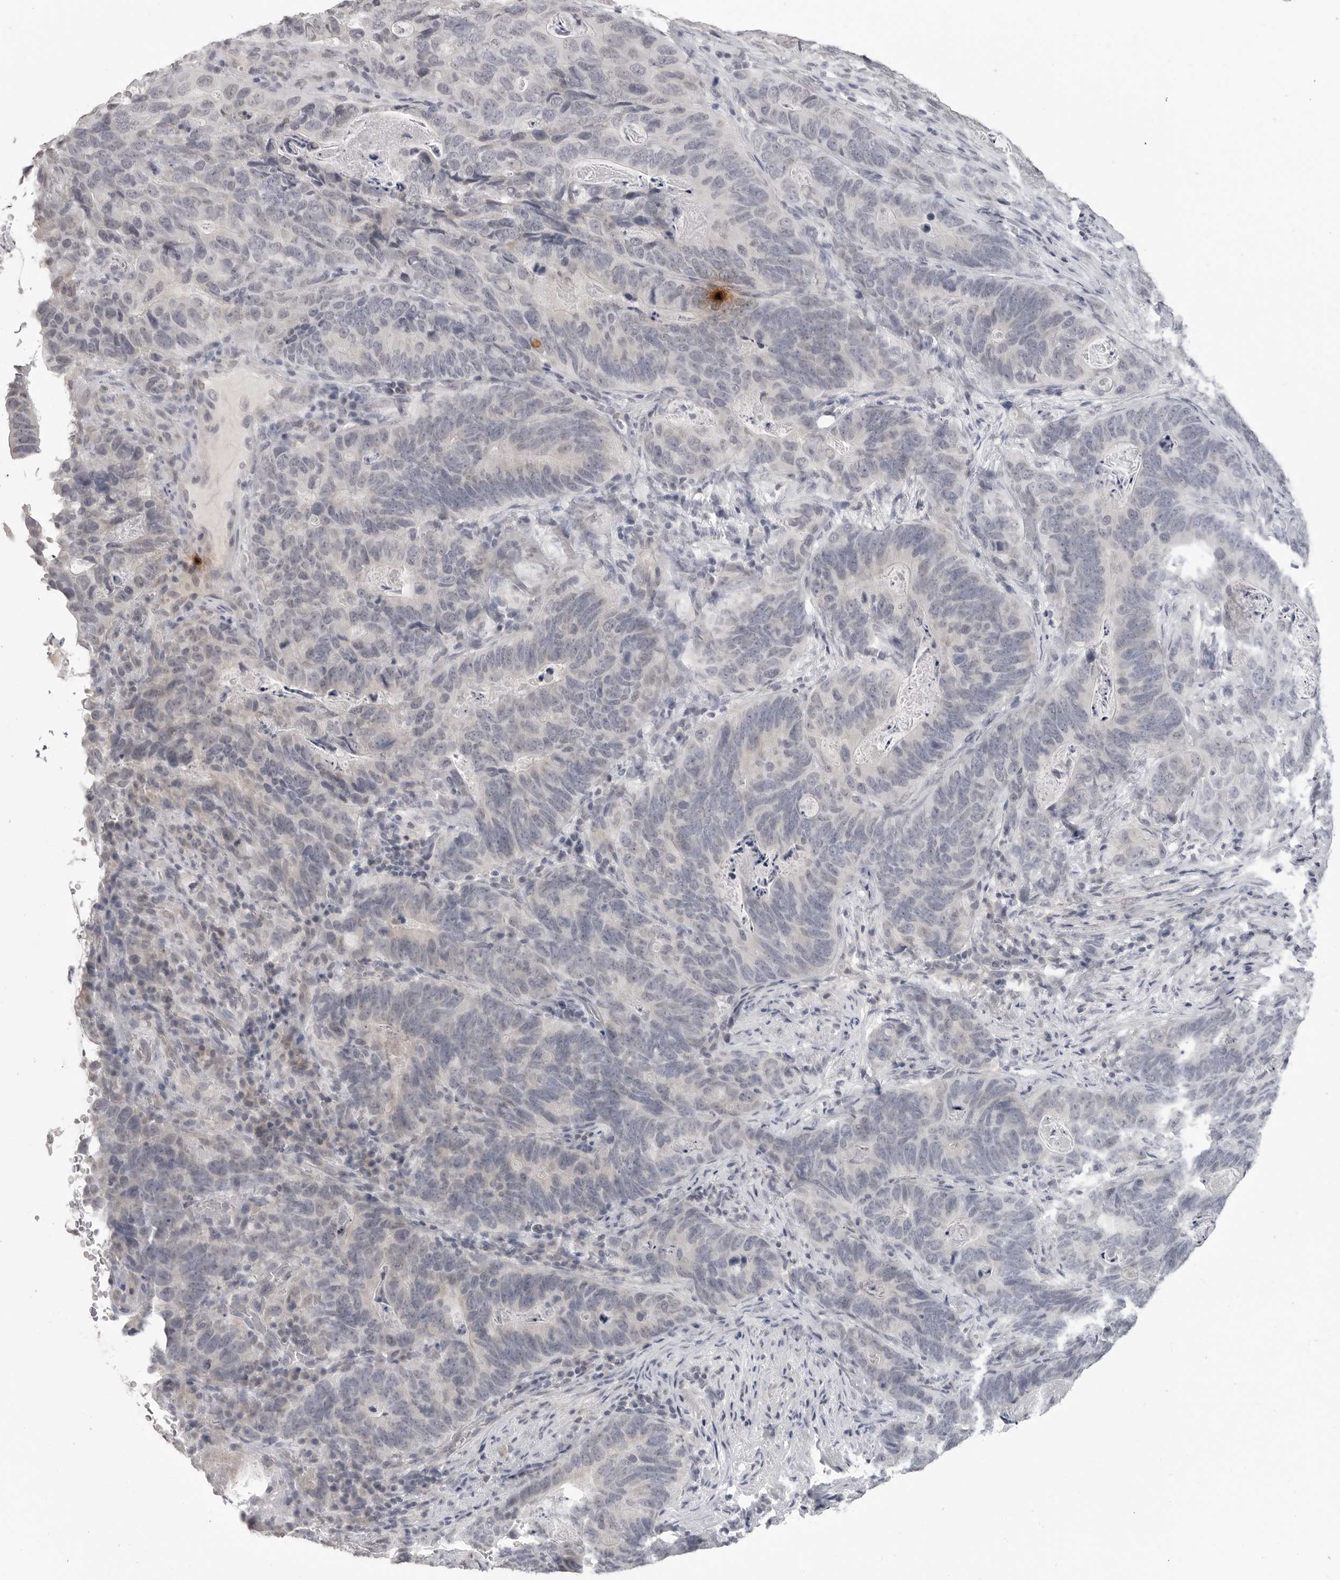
{"staining": {"intensity": "negative", "quantity": "none", "location": "none"}, "tissue": "stomach cancer", "cell_type": "Tumor cells", "image_type": "cancer", "snomed": [{"axis": "morphology", "description": "Normal tissue, NOS"}, {"axis": "morphology", "description": "Adenocarcinoma, NOS"}, {"axis": "topography", "description": "Stomach"}], "caption": "High power microscopy image of an immunohistochemistry (IHC) micrograph of stomach cancer, revealing no significant expression in tumor cells. (DAB (3,3'-diaminobenzidine) immunohistochemistry with hematoxylin counter stain).", "gene": "PRSS1", "patient": {"sex": "female", "age": 89}}